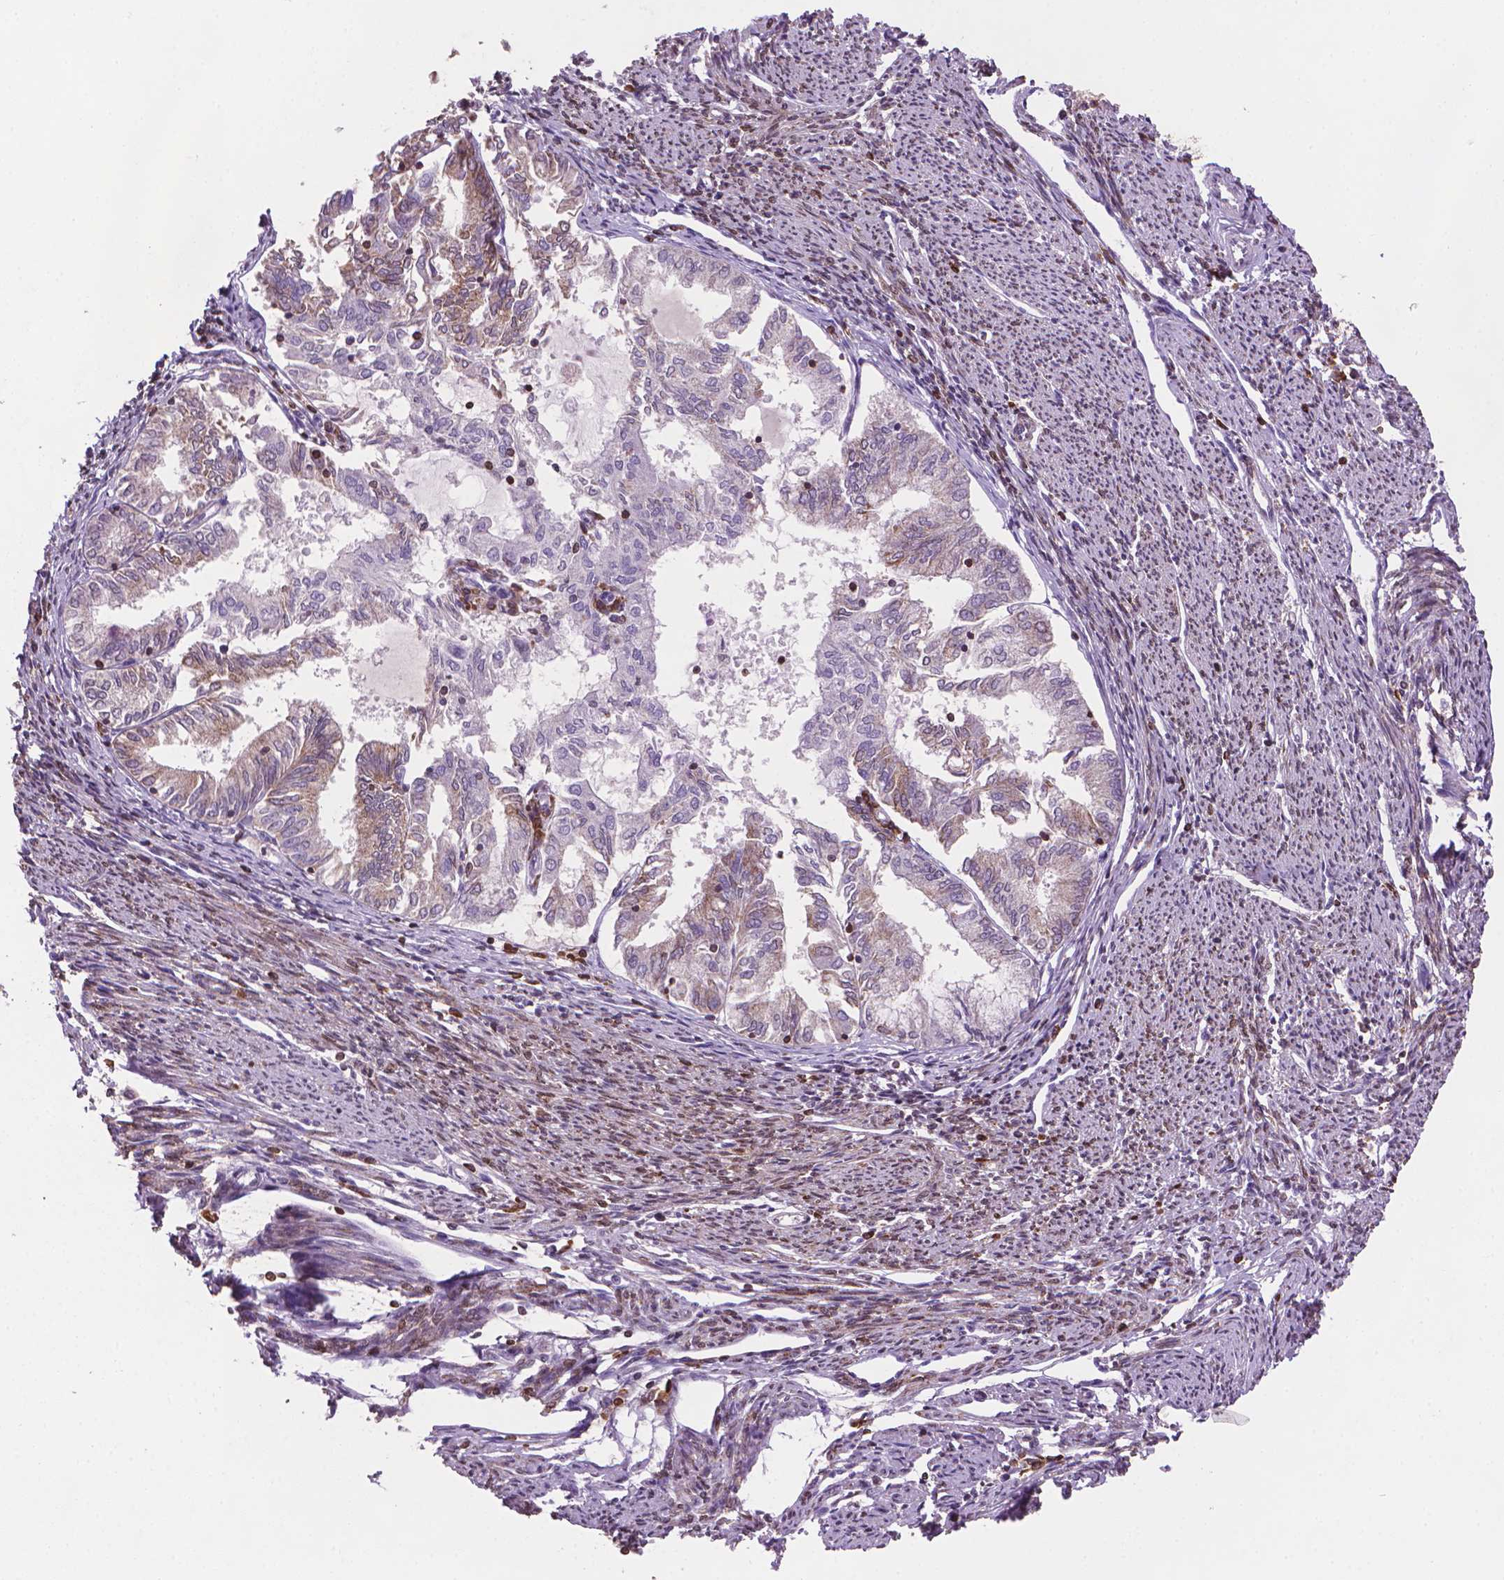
{"staining": {"intensity": "weak", "quantity": "<25%", "location": "cytoplasmic/membranous"}, "tissue": "endometrial cancer", "cell_type": "Tumor cells", "image_type": "cancer", "snomed": [{"axis": "morphology", "description": "Adenocarcinoma, NOS"}, {"axis": "topography", "description": "Endometrium"}], "caption": "Endometrial cancer was stained to show a protein in brown. There is no significant positivity in tumor cells.", "gene": "BCL2", "patient": {"sex": "female", "age": 79}}